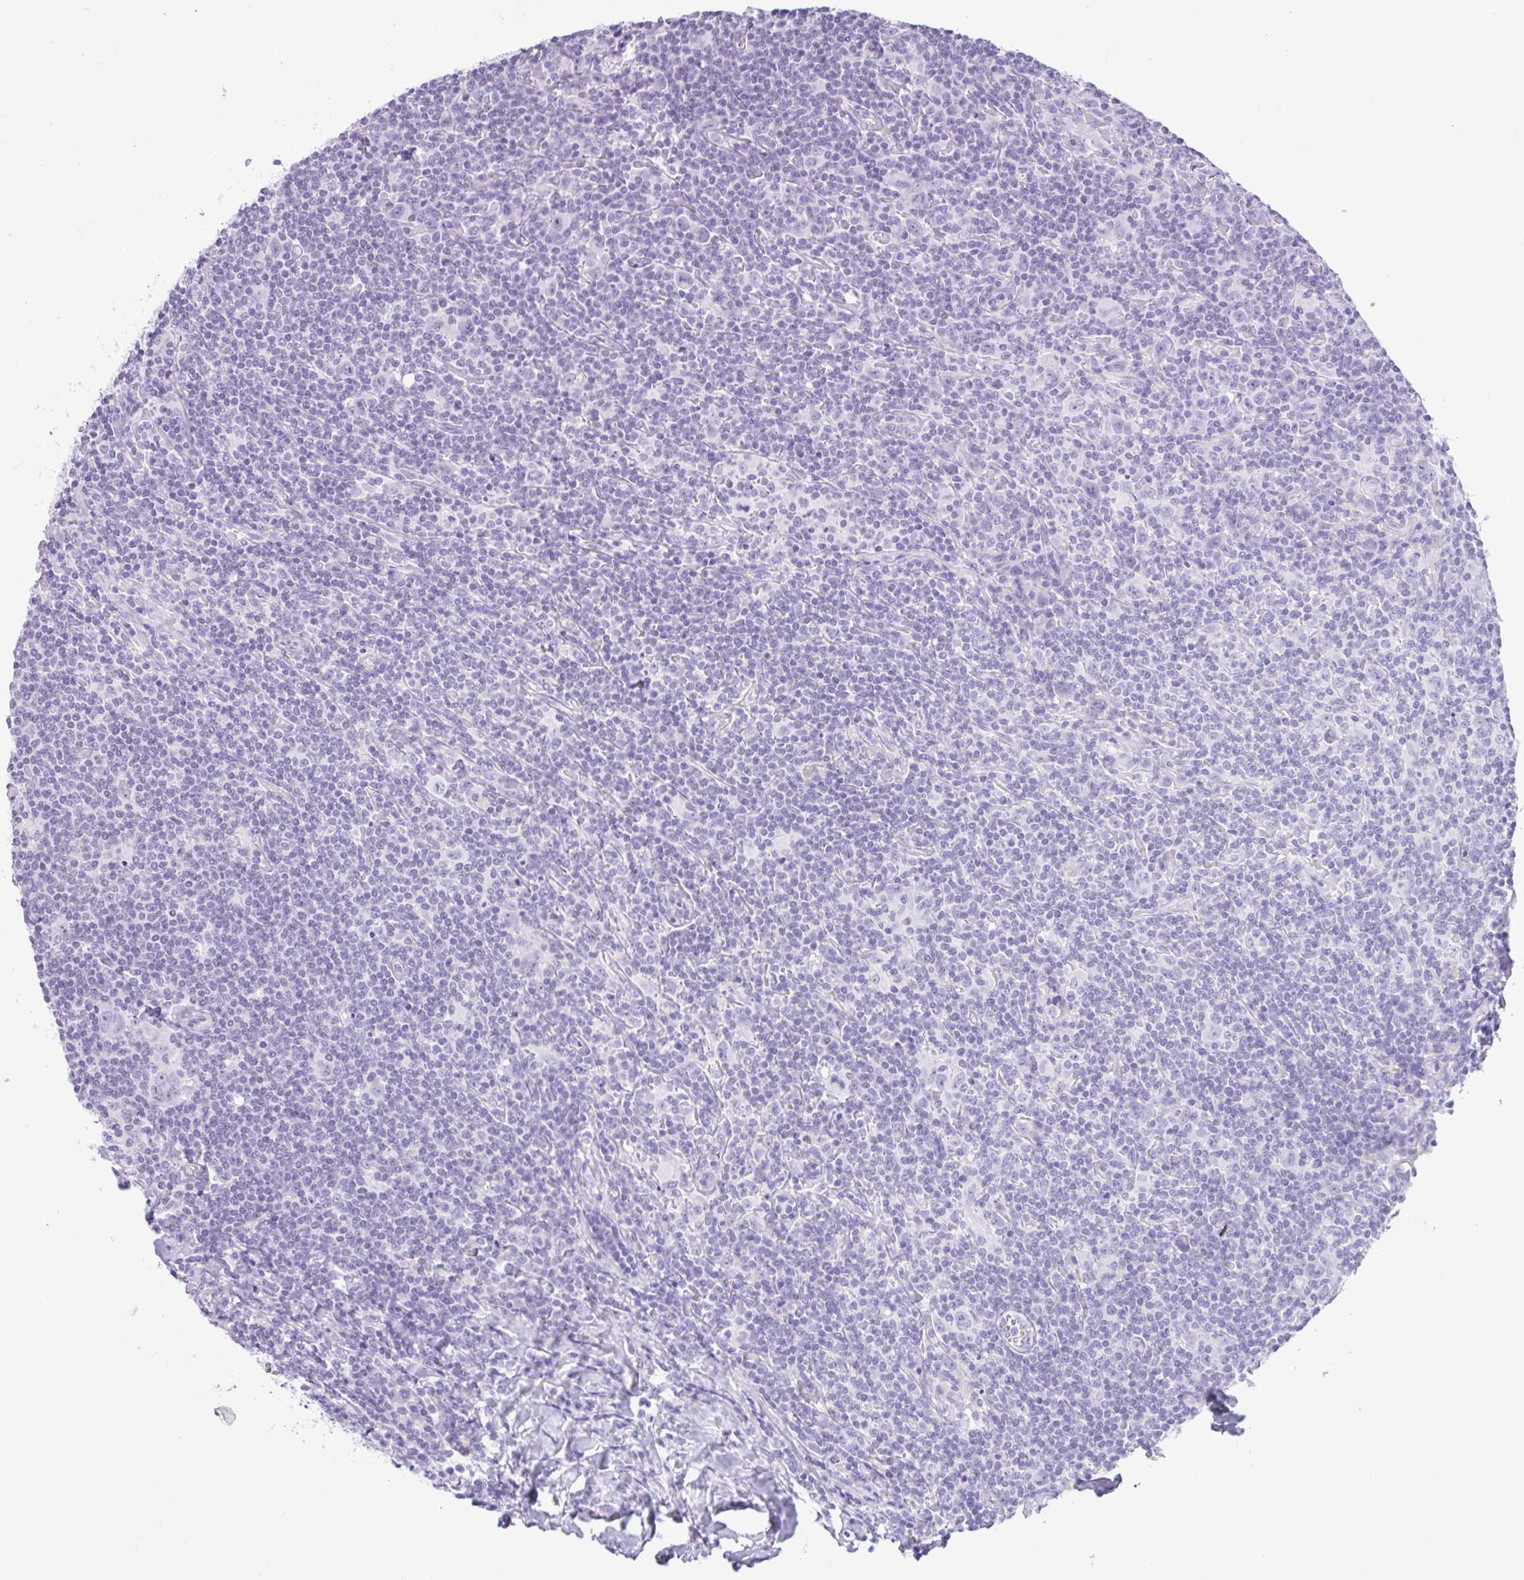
{"staining": {"intensity": "negative", "quantity": "none", "location": "none"}, "tissue": "lymphoma", "cell_type": "Tumor cells", "image_type": "cancer", "snomed": [{"axis": "morphology", "description": "Hodgkin's disease, NOS"}, {"axis": "topography", "description": "Lymph node"}], "caption": "Protein analysis of lymphoma exhibits no significant staining in tumor cells. The staining was performed using DAB (3,3'-diaminobenzidine) to visualize the protein expression in brown, while the nuclei were stained in blue with hematoxylin (Magnification: 20x).", "gene": "CTSE", "patient": {"sex": "female", "age": 18}}